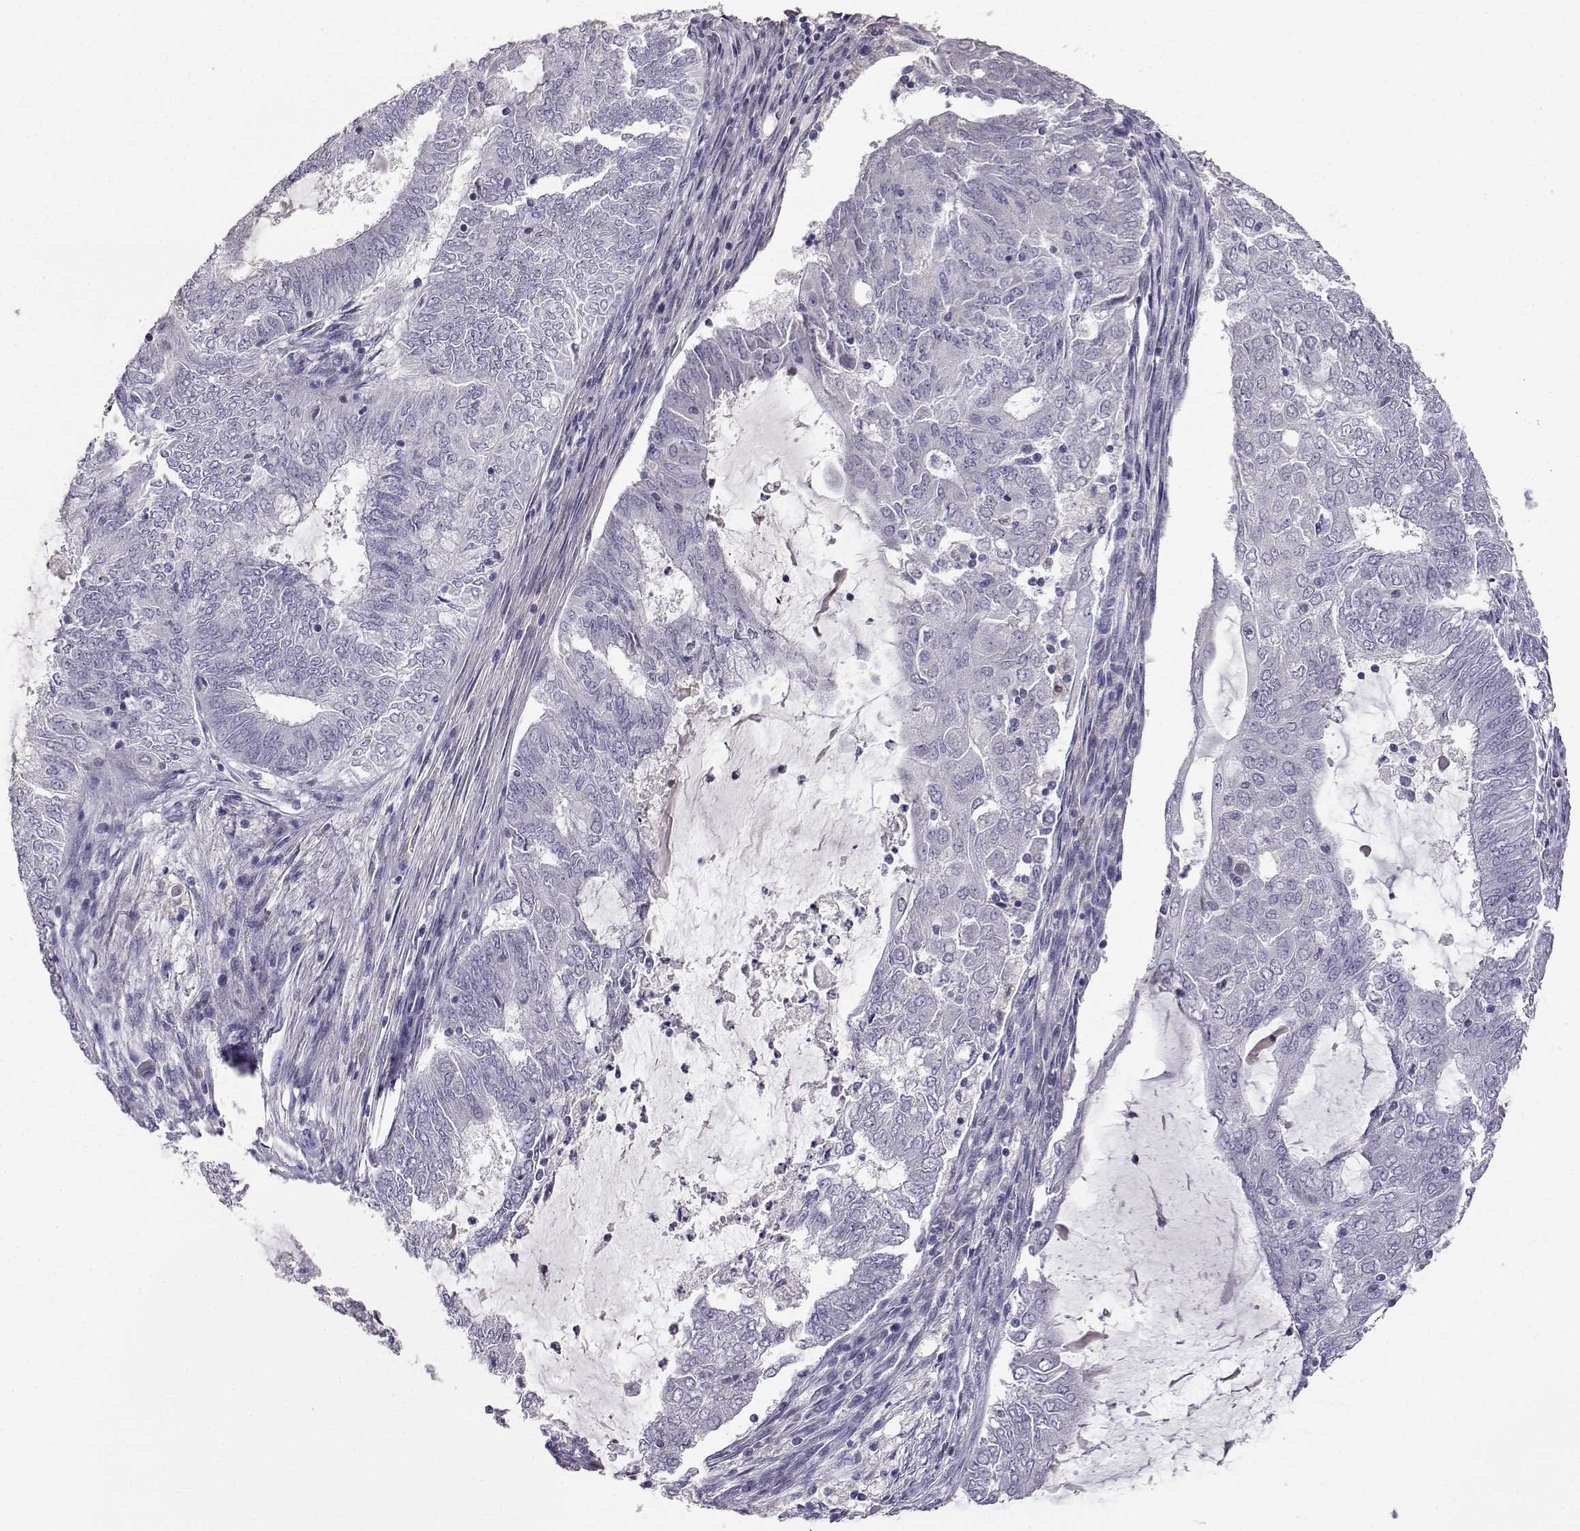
{"staining": {"intensity": "negative", "quantity": "none", "location": "none"}, "tissue": "endometrial cancer", "cell_type": "Tumor cells", "image_type": "cancer", "snomed": [{"axis": "morphology", "description": "Adenocarcinoma, NOS"}, {"axis": "topography", "description": "Endometrium"}], "caption": "A micrograph of human endometrial adenocarcinoma is negative for staining in tumor cells.", "gene": "AKR1B1", "patient": {"sex": "female", "age": 62}}